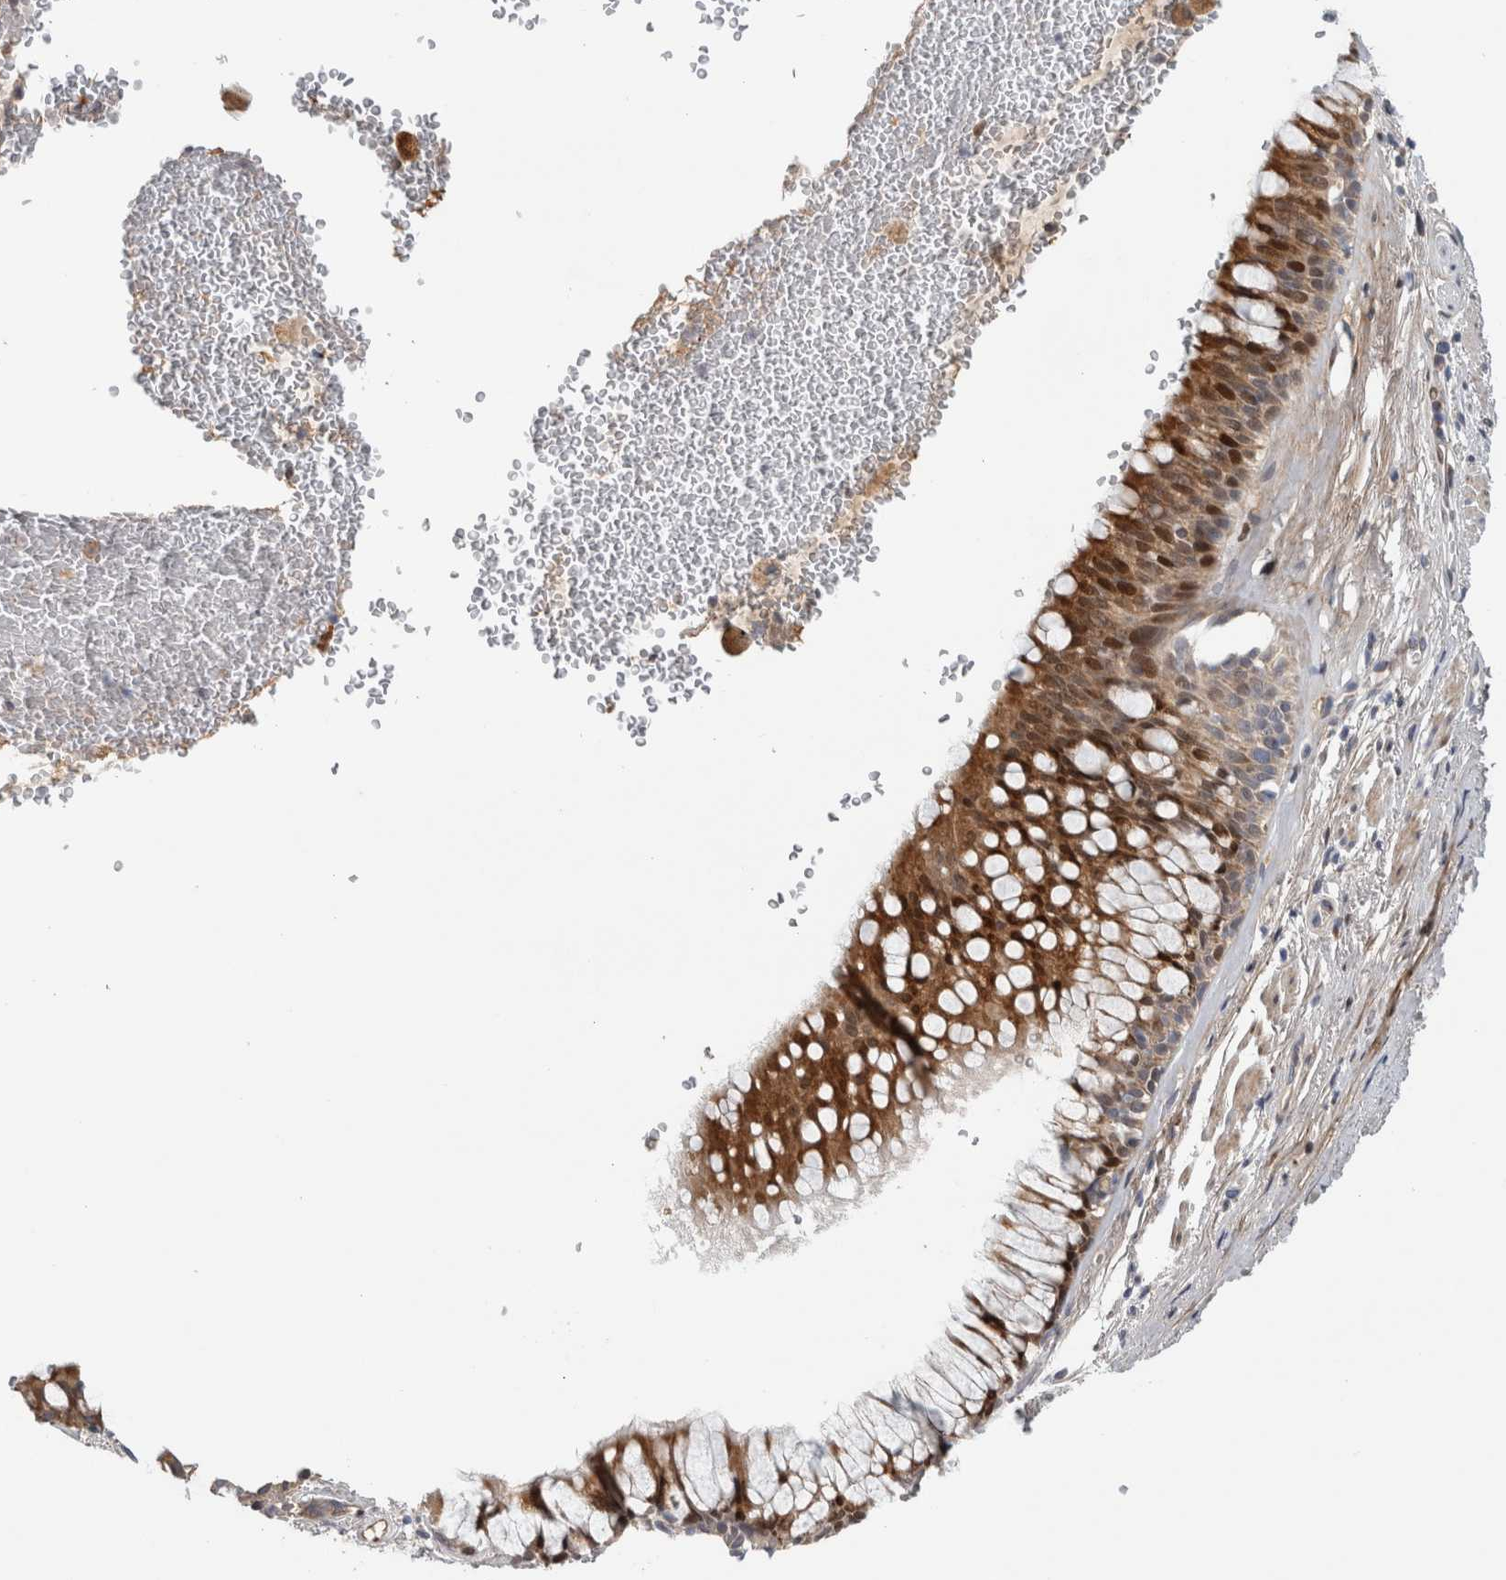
{"staining": {"intensity": "moderate", "quantity": ">75%", "location": "cytoplasmic/membranous,nuclear"}, "tissue": "bronchus", "cell_type": "Respiratory epithelial cells", "image_type": "normal", "snomed": [{"axis": "morphology", "description": "Normal tissue, NOS"}, {"axis": "topography", "description": "Cartilage tissue"}, {"axis": "topography", "description": "Bronchus"}], "caption": "A histopathology image of human bronchus stained for a protein exhibits moderate cytoplasmic/membranous,nuclear brown staining in respiratory epithelial cells. (DAB IHC with brightfield microscopy, high magnification).", "gene": "RBM48", "patient": {"sex": "female", "age": 53}}